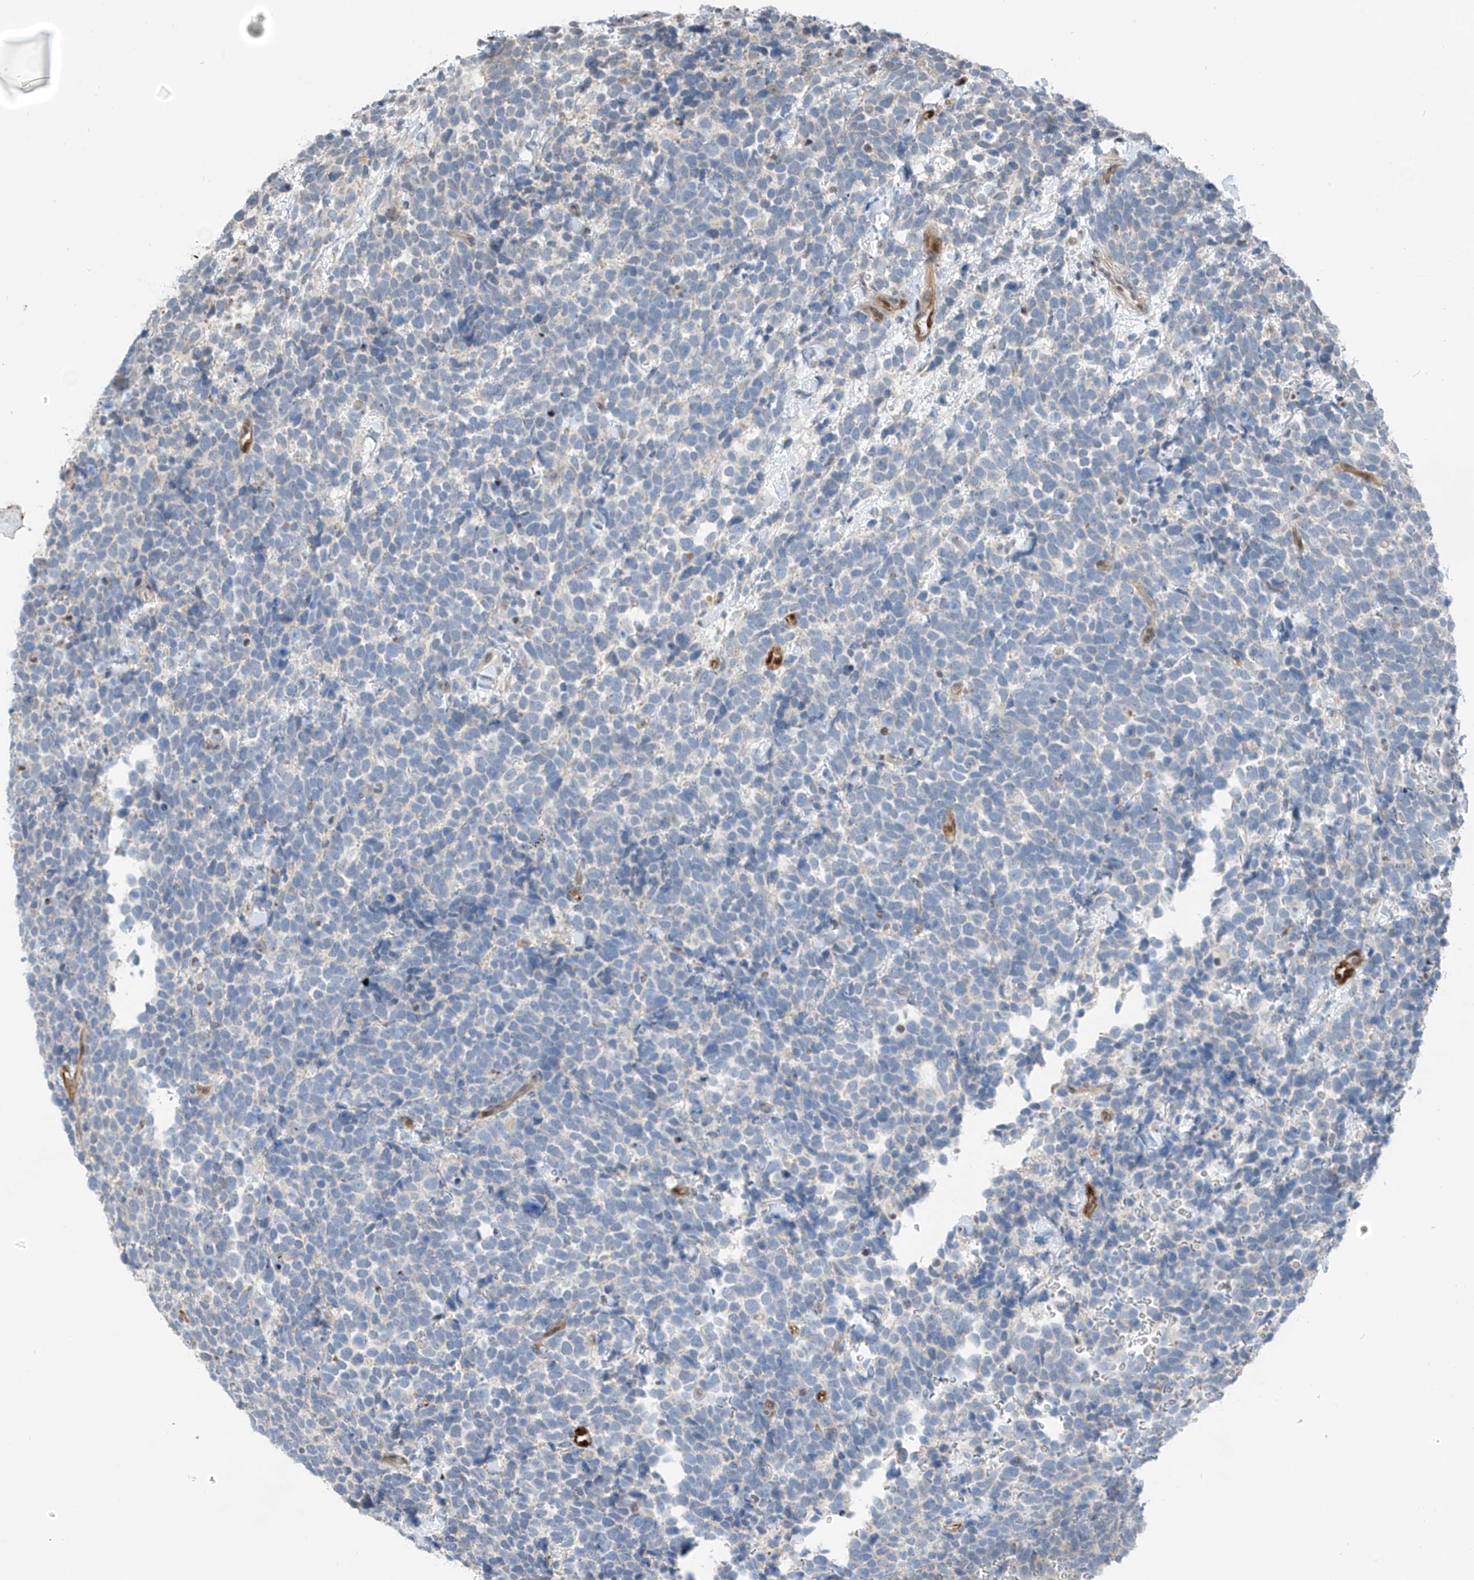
{"staining": {"intensity": "negative", "quantity": "none", "location": "none"}, "tissue": "urothelial cancer", "cell_type": "Tumor cells", "image_type": "cancer", "snomed": [{"axis": "morphology", "description": "Urothelial carcinoma, High grade"}, {"axis": "topography", "description": "Urinary bladder"}], "caption": "The immunohistochemistry (IHC) histopathology image has no significant expression in tumor cells of urothelial cancer tissue.", "gene": "RBP7", "patient": {"sex": "female", "age": 82}}